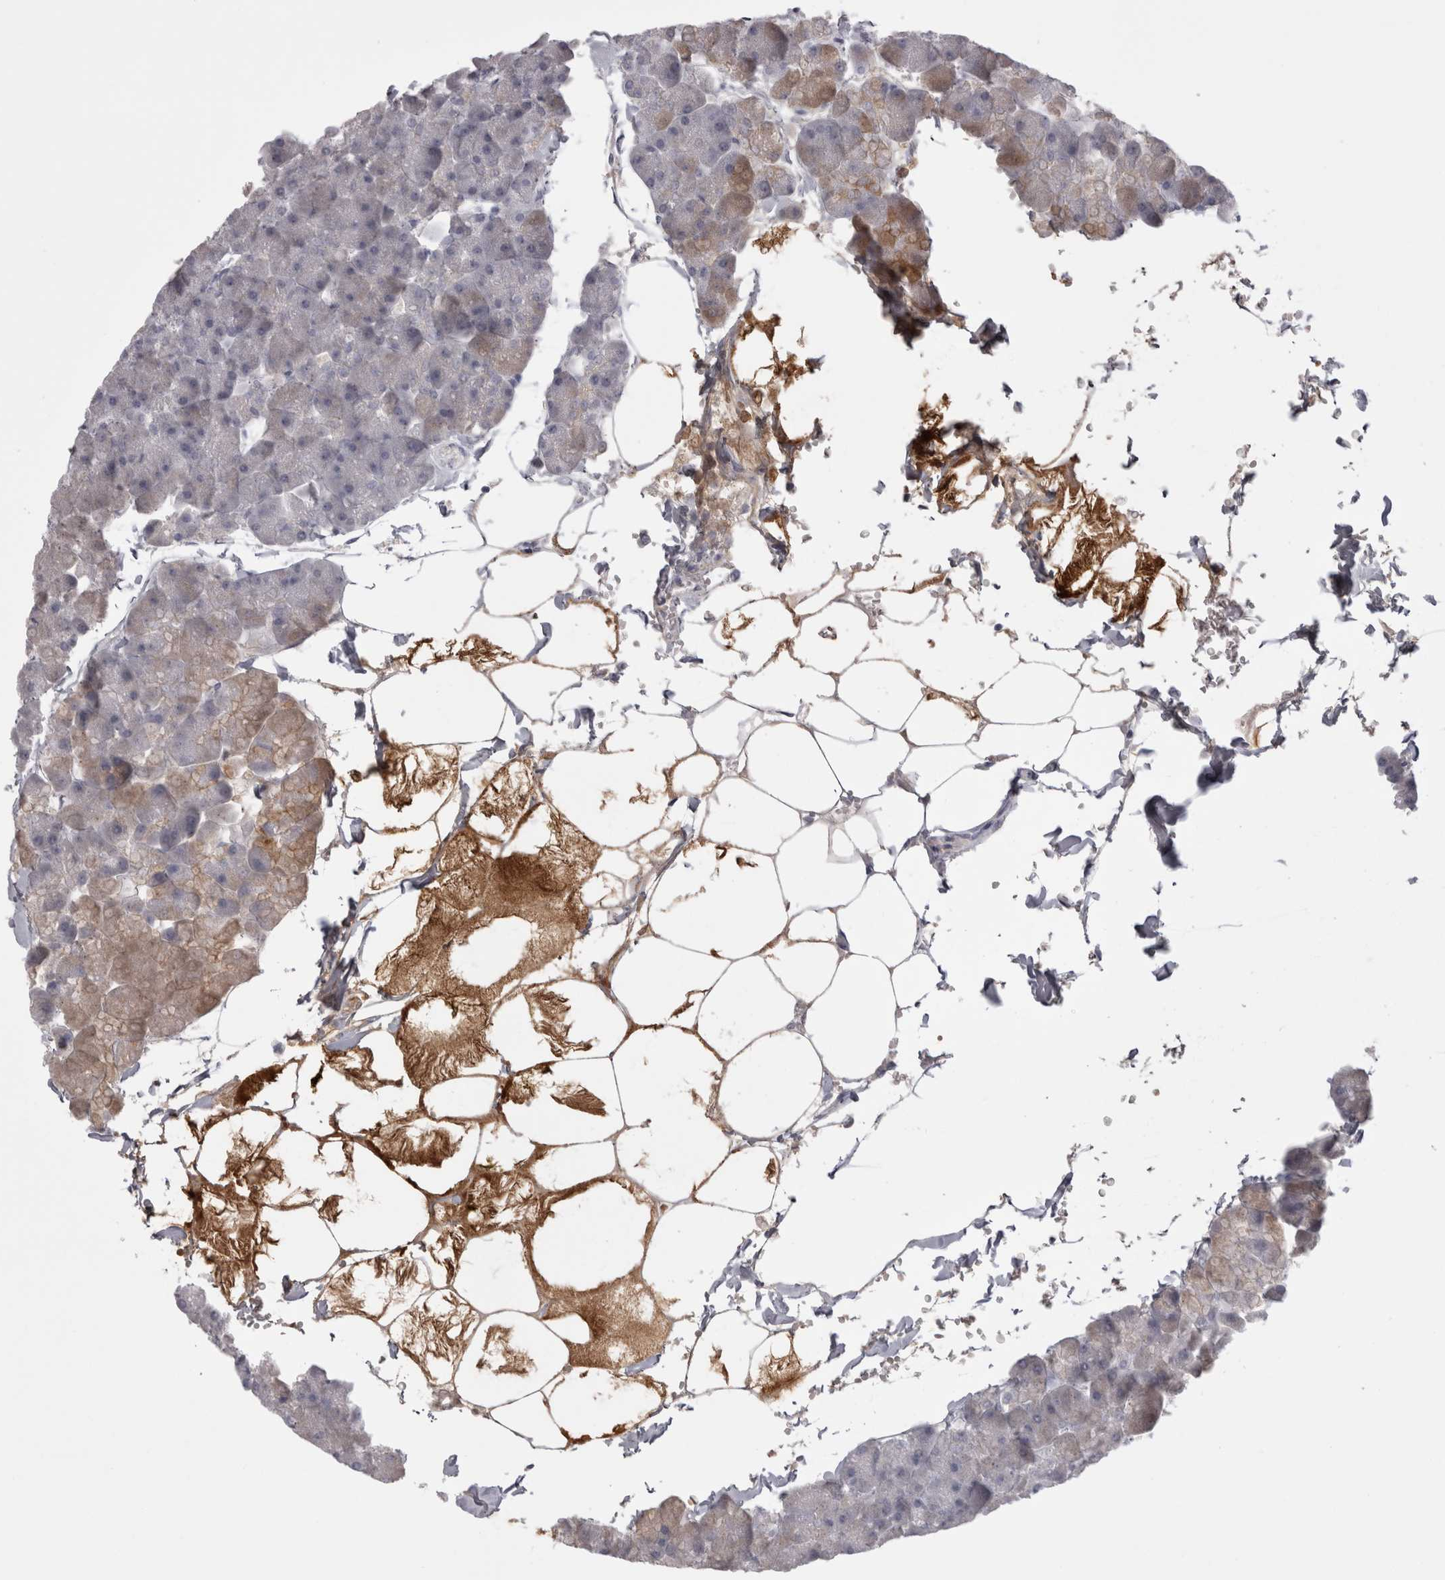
{"staining": {"intensity": "weak", "quantity": "<25%", "location": "cytoplasmic/membranous"}, "tissue": "pancreas", "cell_type": "Exocrine glandular cells", "image_type": "normal", "snomed": [{"axis": "morphology", "description": "Normal tissue, NOS"}, {"axis": "topography", "description": "Pancreas"}], "caption": "Normal pancreas was stained to show a protein in brown. There is no significant expression in exocrine glandular cells. (DAB (3,3'-diaminobenzidine) immunohistochemistry (IHC), high magnification).", "gene": "SAA4", "patient": {"sex": "male", "age": 35}}